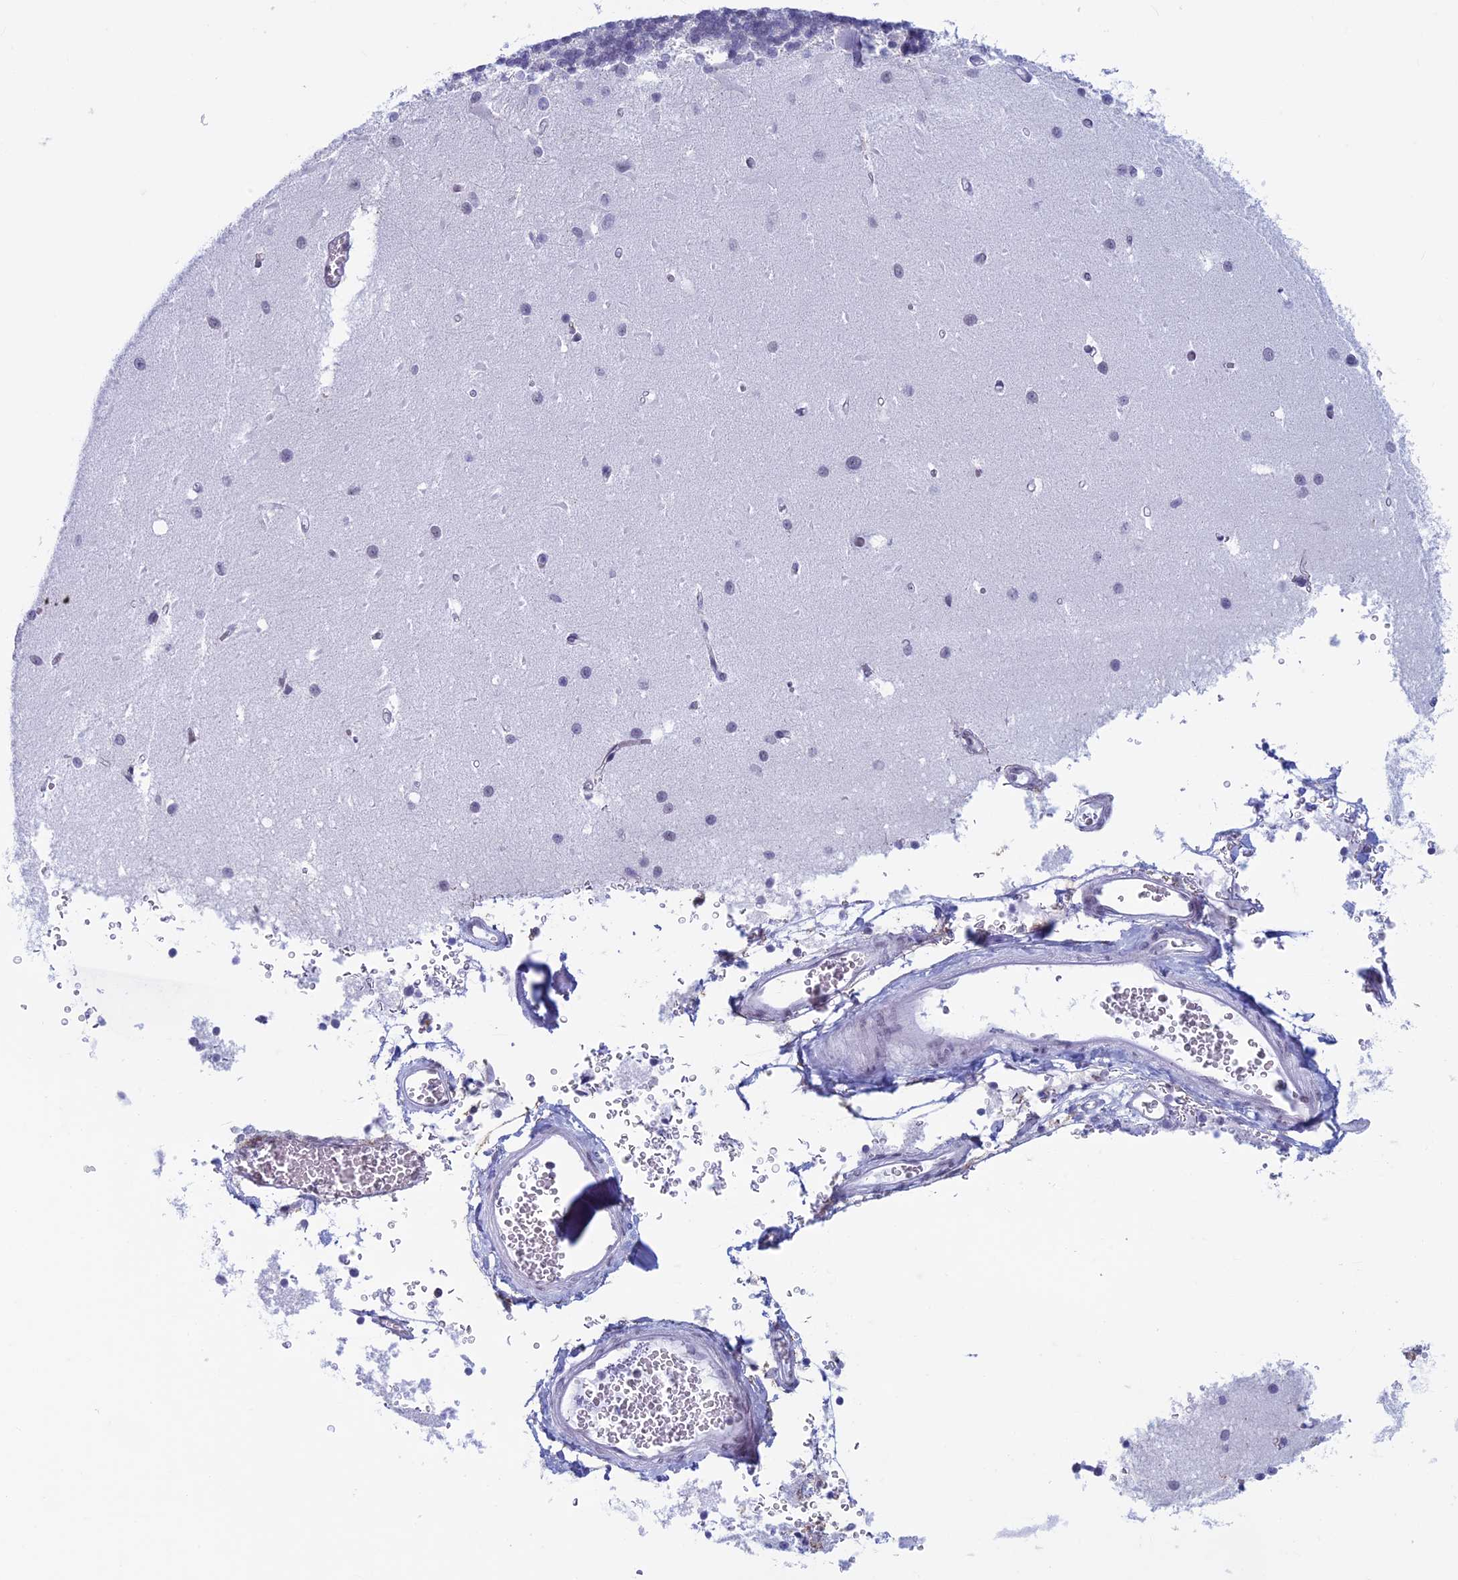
{"staining": {"intensity": "negative", "quantity": "none", "location": "none"}, "tissue": "cerebellum", "cell_type": "Cells in granular layer", "image_type": "normal", "snomed": [{"axis": "morphology", "description": "Normal tissue, NOS"}, {"axis": "topography", "description": "Cerebellum"}], "caption": "This is a histopathology image of immunohistochemistry (IHC) staining of benign cerebellum, which shows no expression in cells in granular layer. (DAB (3,3'-diaminobenzidine) immunohistochemistry with hematoxylin counter stain).", "gene": "ASH2L", "patient": {"sex": "male", "age": 37}}